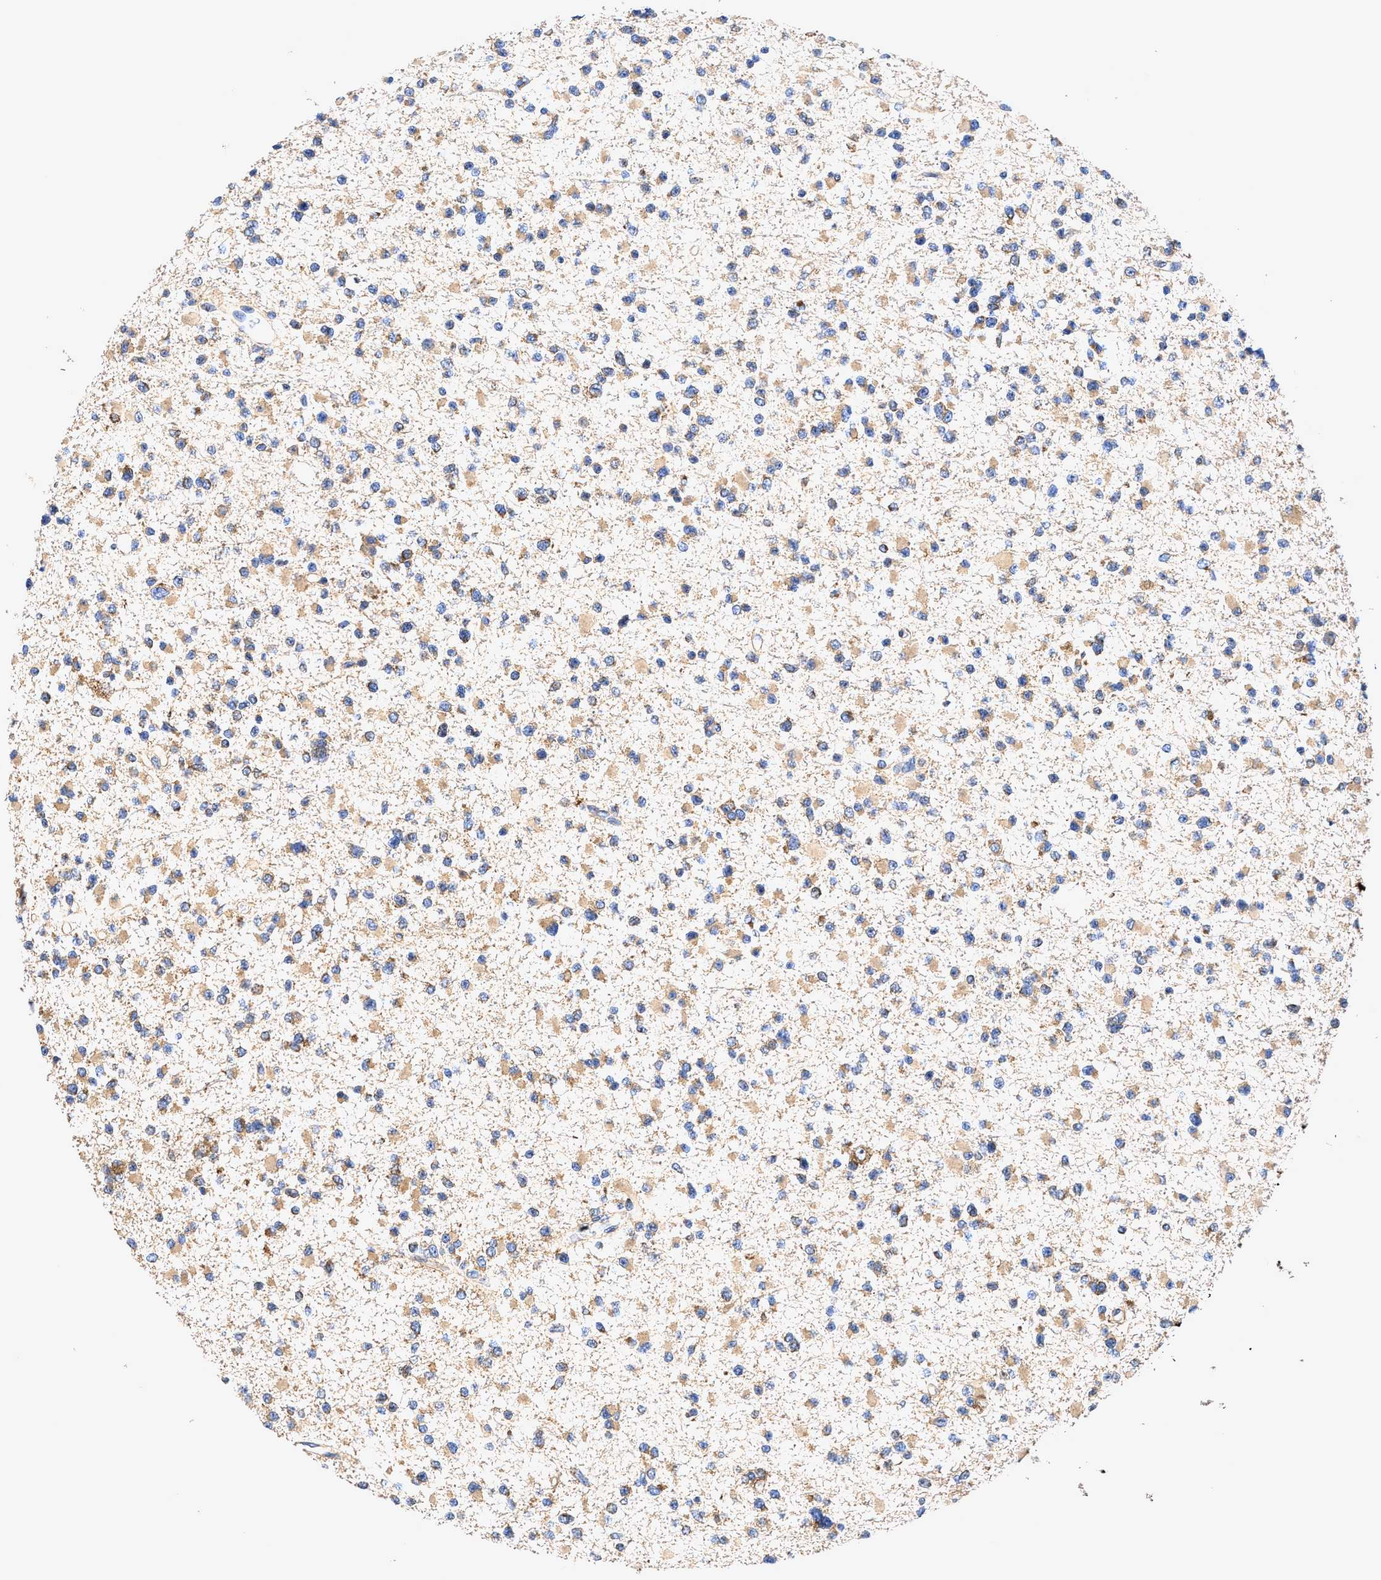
{"staining": {"intensity": "weak", "quantity": ">75%", "location": "cytoplasmic/membranous"}, "tissue": "glioma", "cell_type": "Tumor cells", "image_type": "cancer", "snomed": [{"axis": "morphology", "description": "Glioma, malignant, Low grade"}, {"axis": "topography", "description": "Brain"}], "caption": "DAB immunohistochemical staining of human glioma exhibits weak cytoplasmic/membranous protein staining in about >75% of tumor cells.", "gene": "EFNA4", "patient": {"sex": "female", "age": 22}}